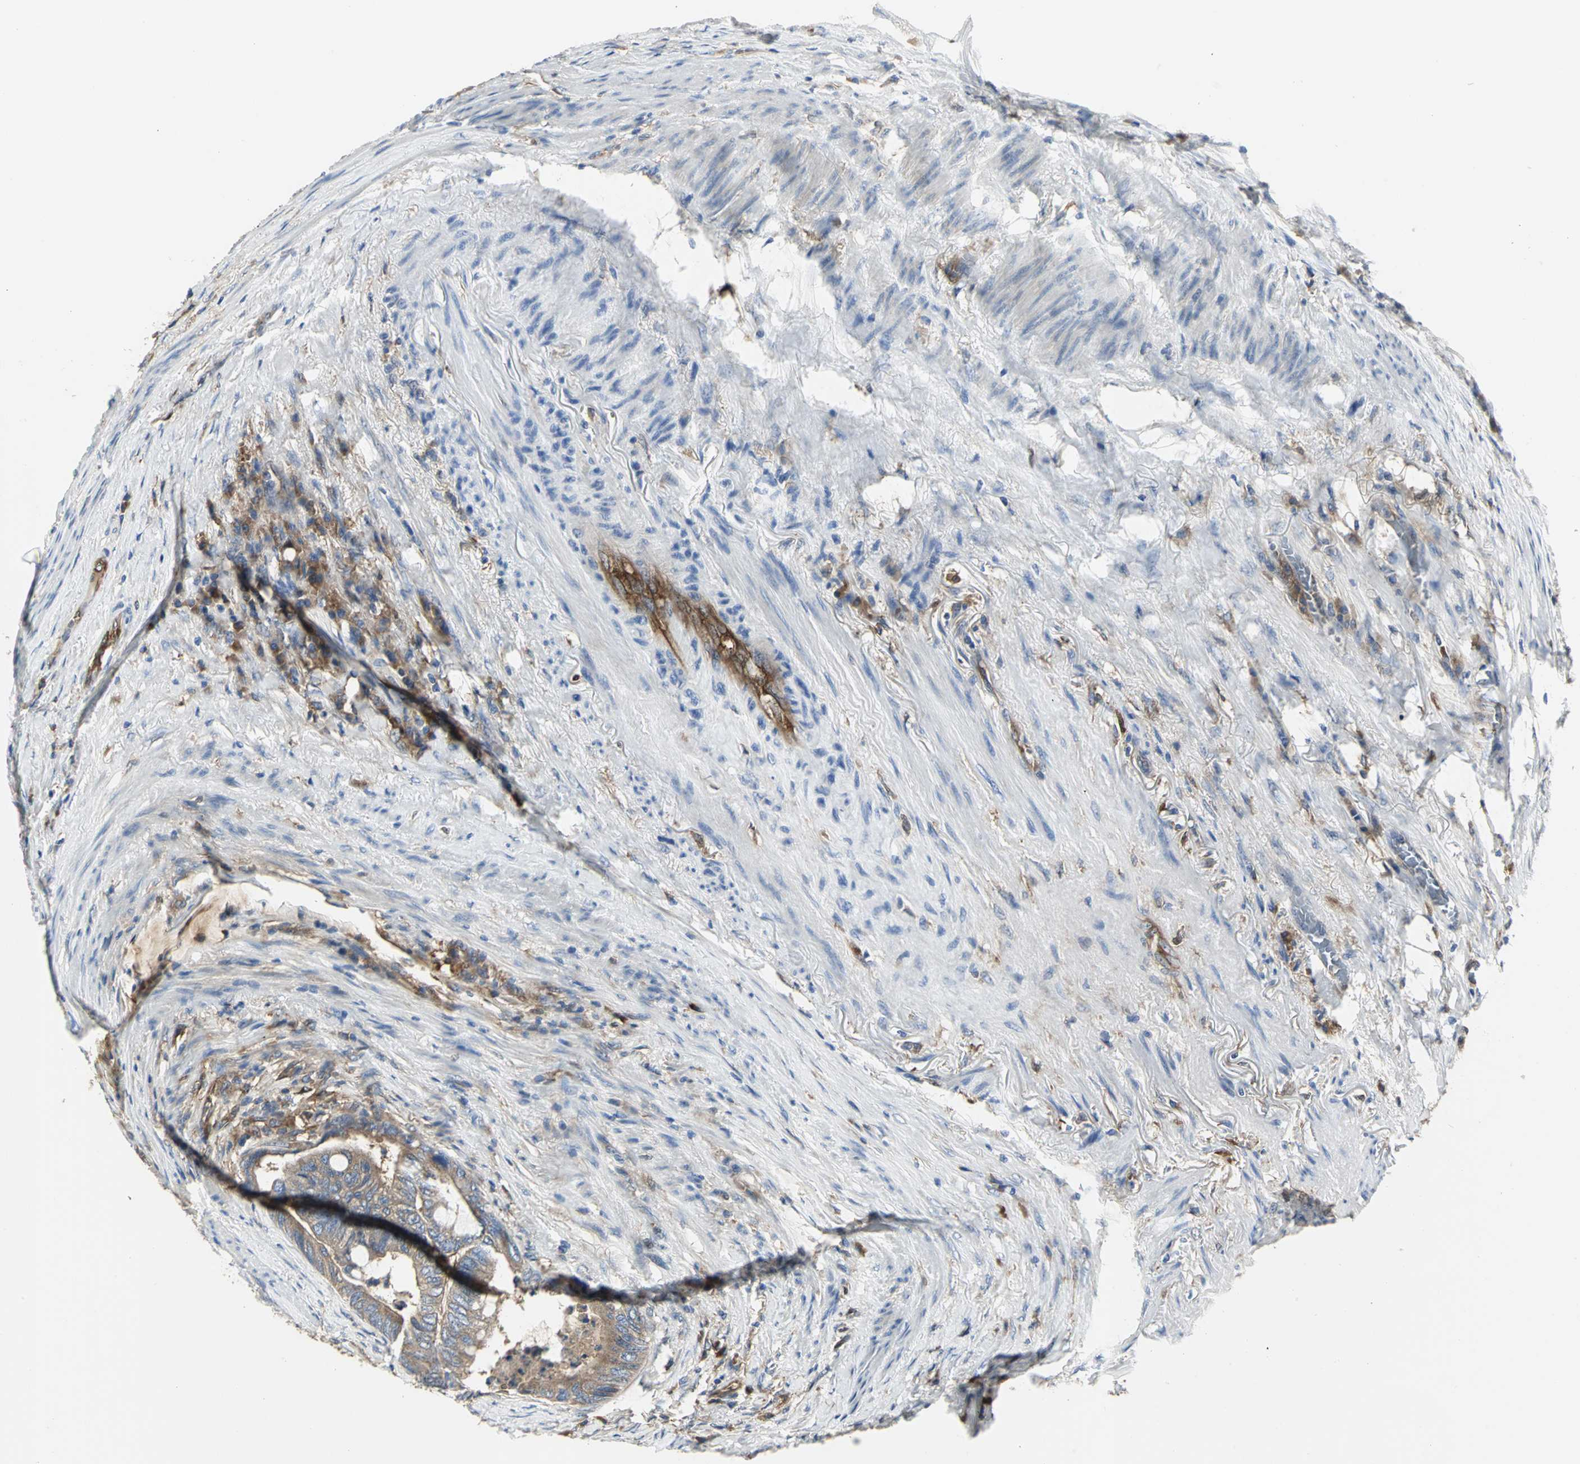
{"staining": {"intensity": "moderate", "quantity": ">75%", "location": "cytoplasmic/membranous"}, "tissue": "colorectal cancer", "cell_type": "Tumor cells", "image_type": "cancer", "snomed": [{"axis": "morphology", "description": "Normal tissue, NOS"}, {"axis": "morphology", "description": "Adenocarcinoma, NOS"}, {"axis": "topography", "description": "Rectum"}, {"axis": "topography", "description": "Peripheral nerve tissue"}], "caption": "Moderate cytoplasmic/membranous expression is identified in approximately >75% of tumor cells in colorectal adenocarcinoma.", "gene": "CHRNB1", "patient": {"sex": "male", "age": 92}}